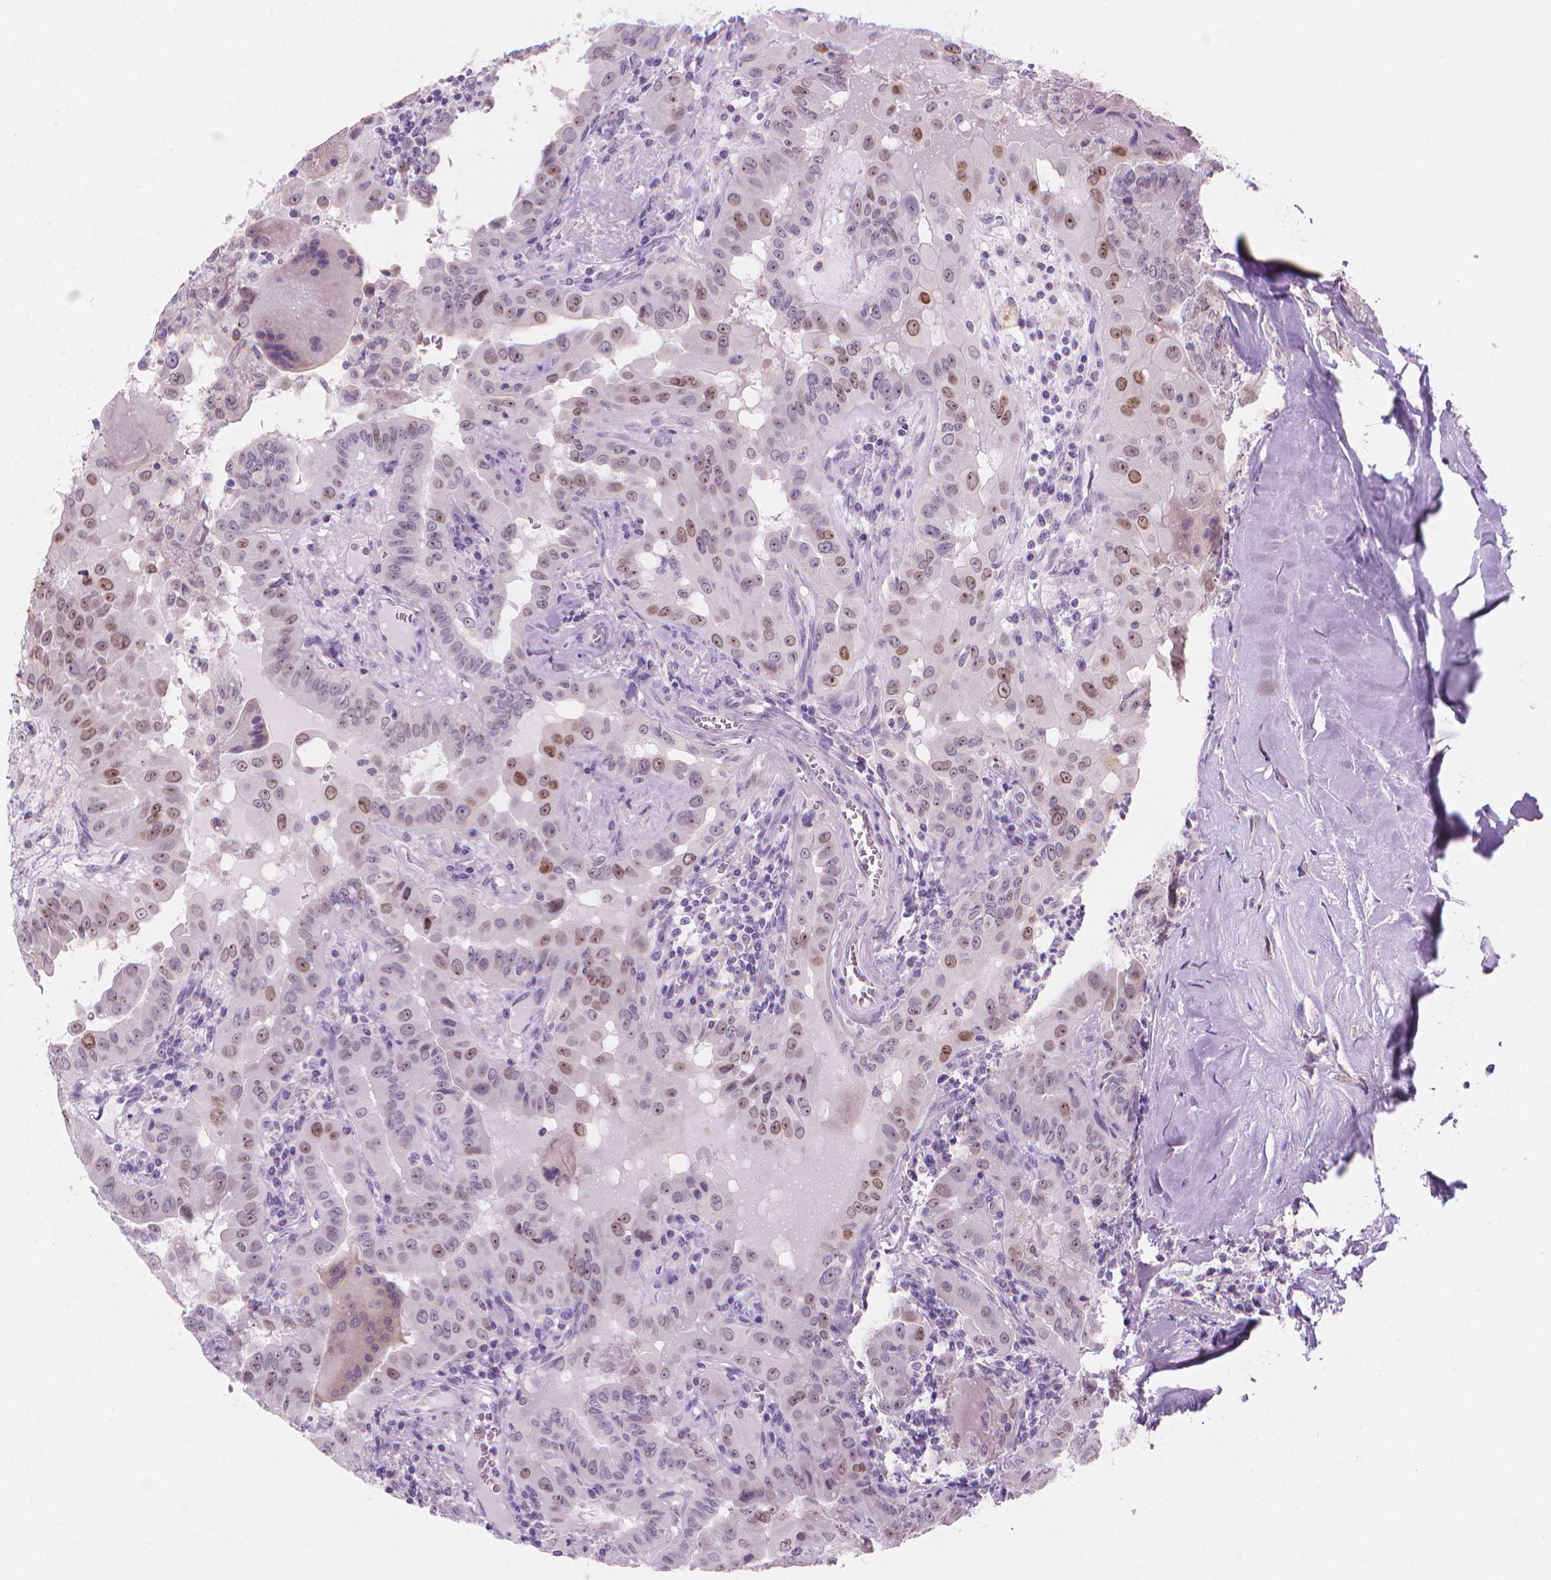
{"staining": {"intensity": "moderate", "quantity": "25%-75%", "location": "nuclear"}, "tissue": "thyroid cancer", "cell_type": "Tumor cells", "image_type": "cancer", "snomed": [{"axis": "morphology", "description": "Papillary adenocarcinoma, NOS"}, {"axis": "topography", "description": "Thyroid gland"}], "caption": "Moderate nuclear staining for a protein is identified in approximately 25%-75% of tumor cells of thyroid papillary adenocarcinoma using IHC.", "gene": "ENSG00000187186", "patient": {"sex": "female", "age": 37}}